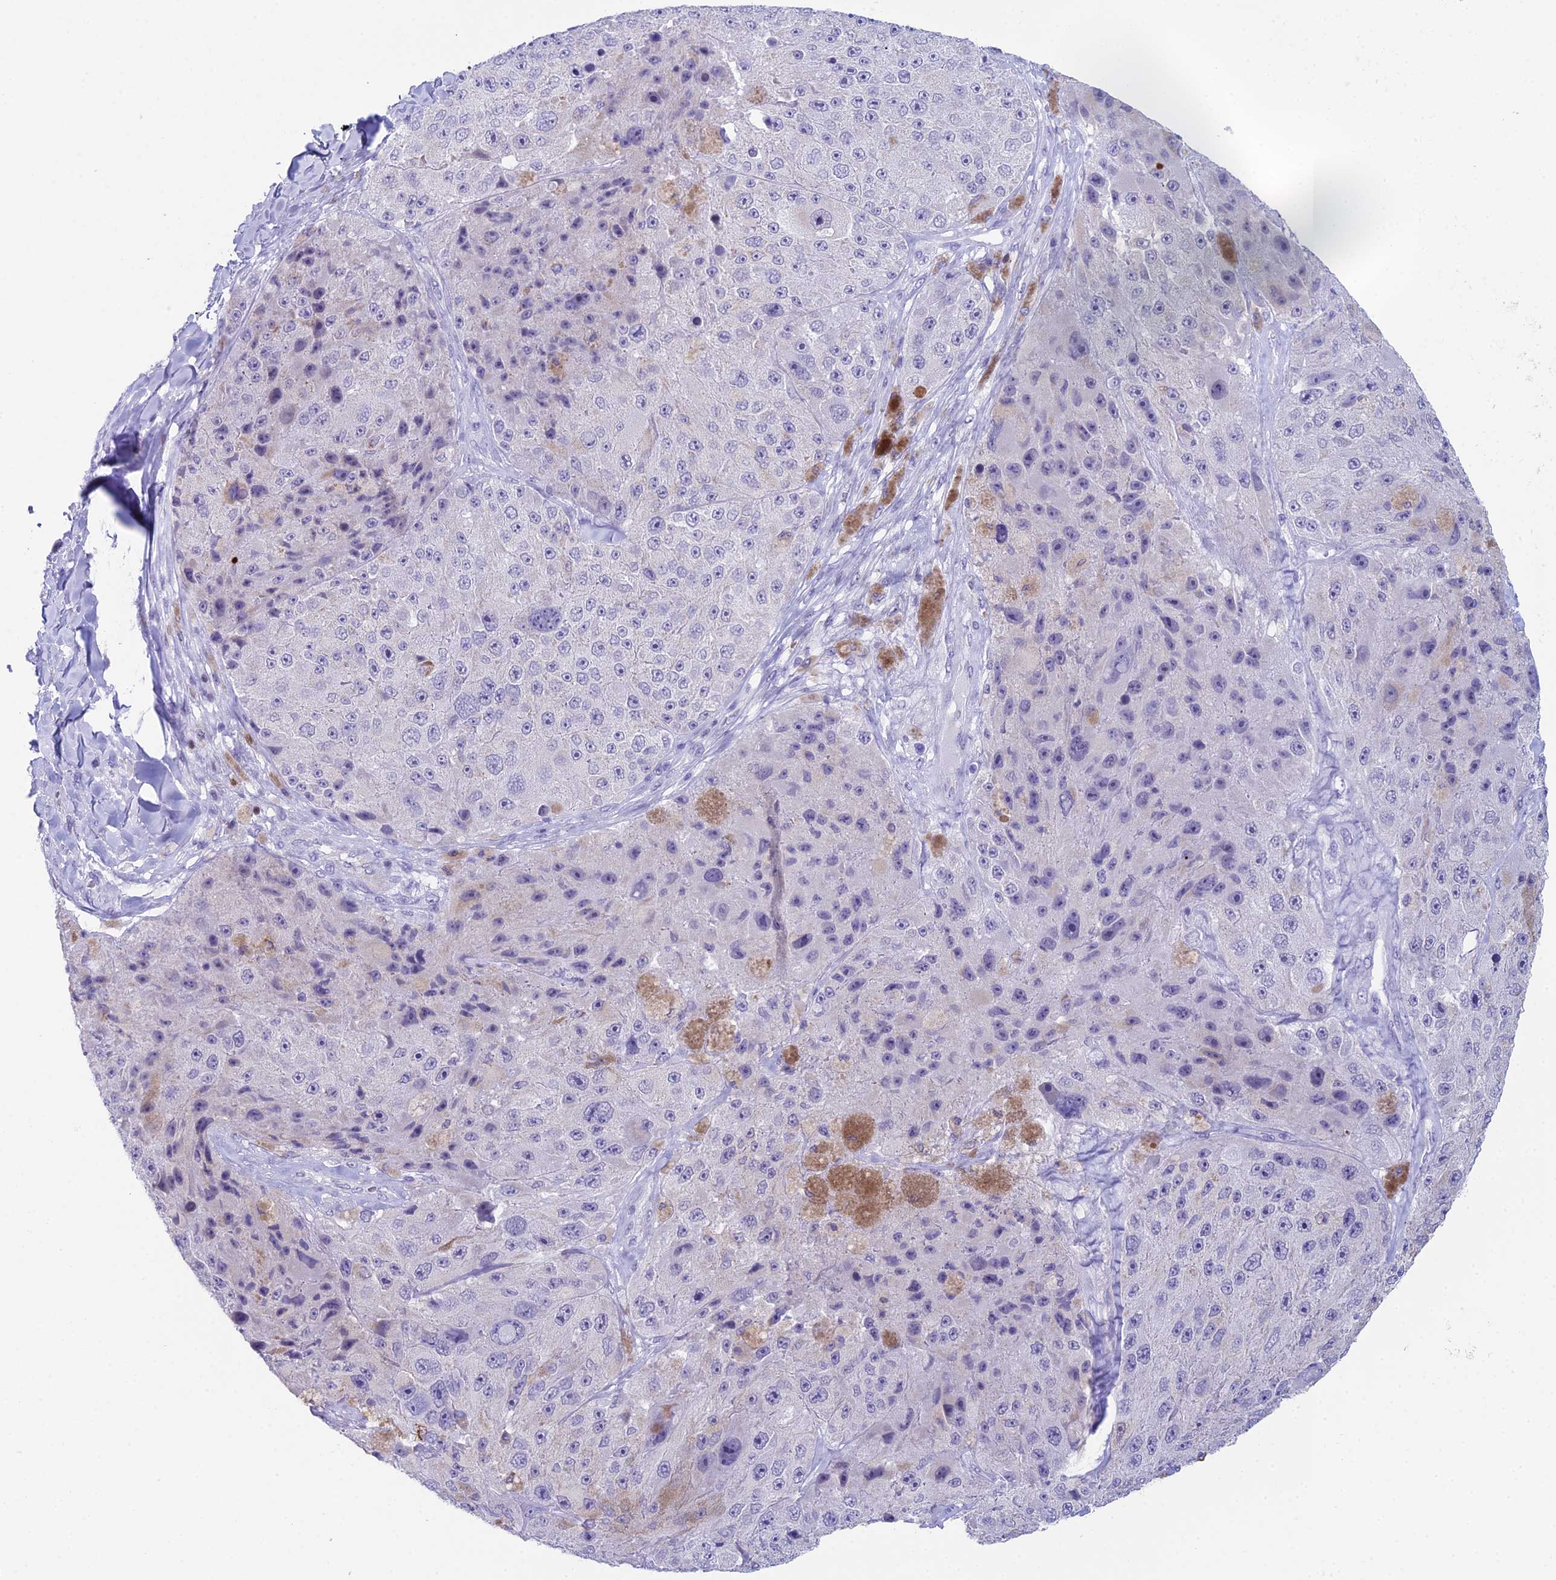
{"staining": {"intensity": "negative", "quantity": "none", "location": "none"}, "tissue": "melanoma", "cell_type": "Tumor cells", "image_type": "cancer", "snomed": [{"axis": "morphology", "description": "Malignant melanoma, Metastatic site"}, {"axis": "topography", "description": "Lymph node"}], "caption": "High magnification brightfield microscopy of malignant melanoma (metastatic site) stained with DAB (3,3'-diaminobenzidine) (brown) and counterstained with hematoxylin (blue): tumor cells show no significant positivity.", "gene": "CC2D2A", "patient": {"sex": "male", "age": 62}}